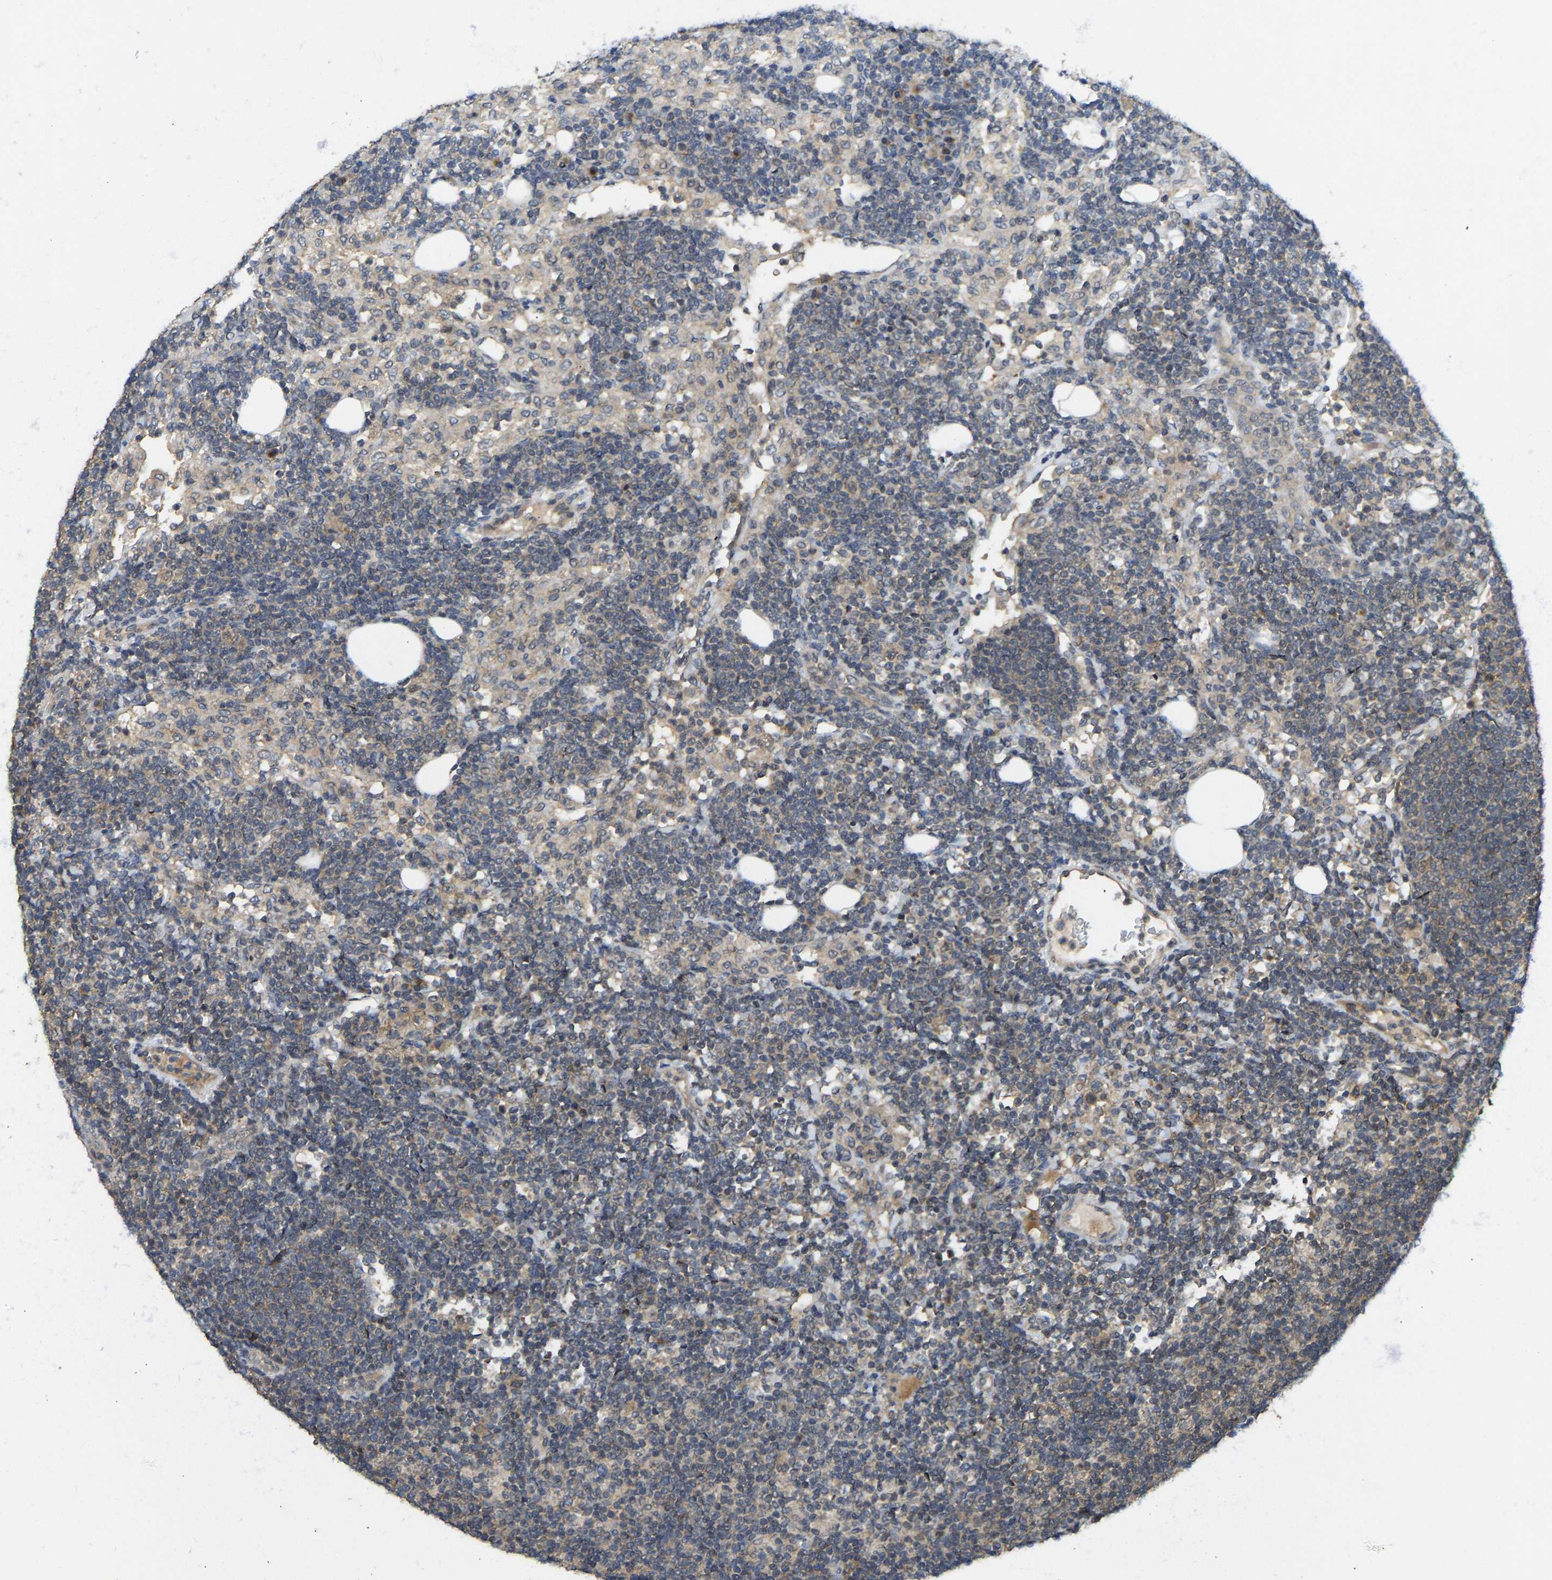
{"staining": {"intensity": "moderate", "quantity": ">75%", "location": "cytoplasmic/membranous"}, "tissue": "lymph node", "cell_type": "Germinal center cells", "image_type": "normal", "snomed": [{"axis": "morphology", "description": "Normal tissue, NOS"}, {"axis": "morphology", "description": "Carcinoid, malignant, NOS"}, {"axis": "topography", "description": "Lymph node"}], "caption": "Immunohistochemical staining of unremarkable human lymph node exhibits moderate cytoplasmic/membranous protein expression in approximately >75% of germinal center cells.", "gene": "NDRG3", "patient": {"sex": "male", "age": 47}}